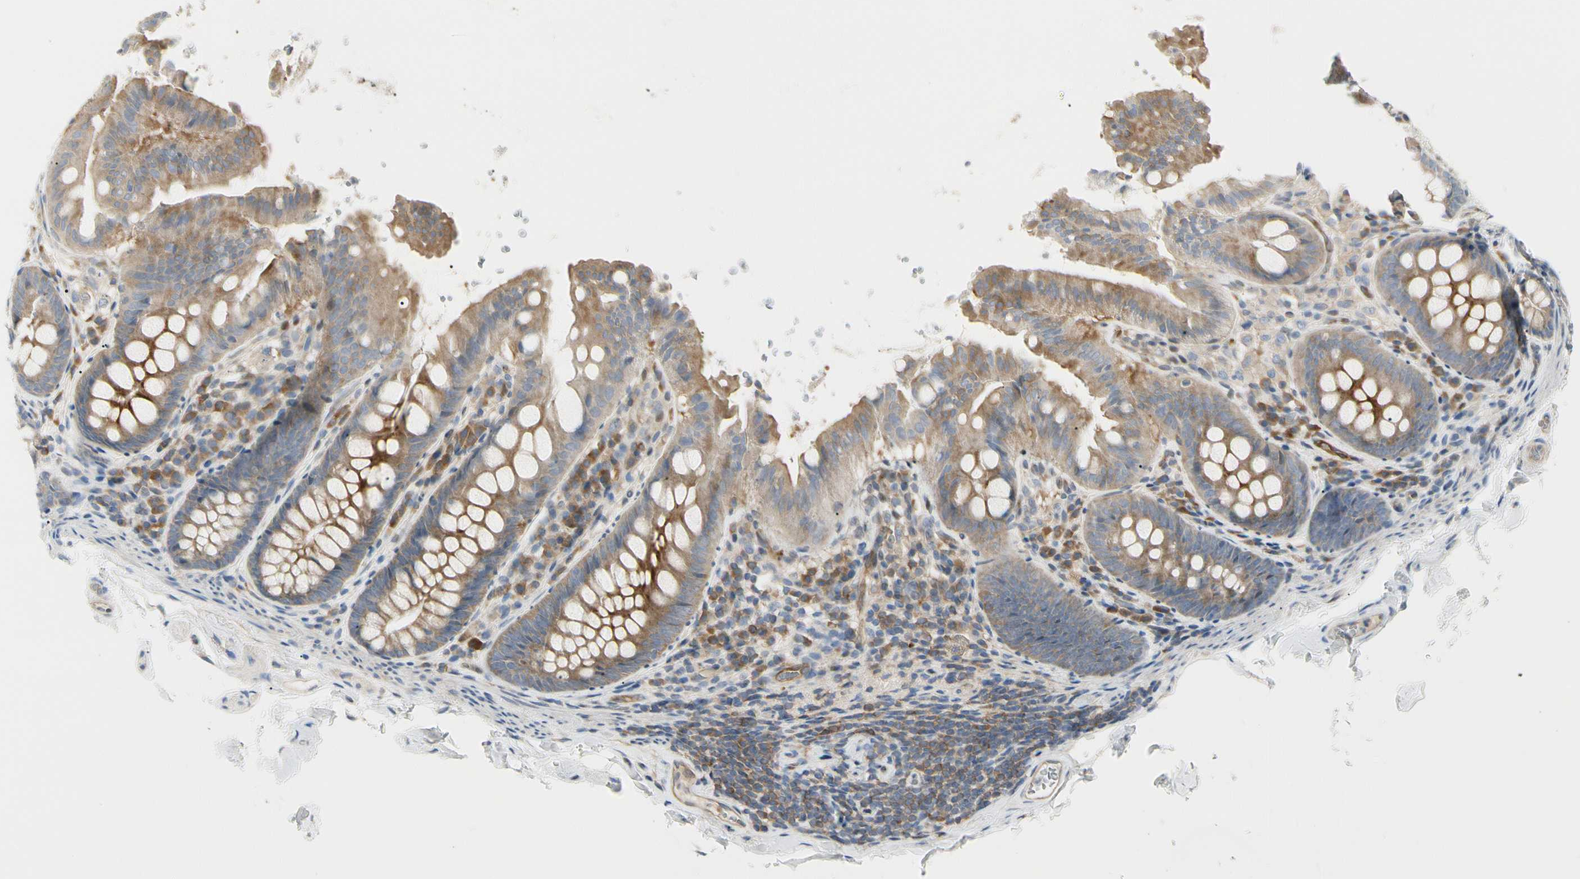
{"staining": {"intensity": "moderate", "quantity": ">75%", "location": "cytoplasmic/membranous"}, "tissue": "colon", "cell_type": "Endothelial cells", "image_type": "normal", "snomed": [{"axis": "morphology", "description": "Normal tissue, NOS"}, {"axis": "topography", "description": "Colon"}], "caption": "High-magnification brightfield microscopy of unremarkable colon stained with DAB (3,3'-diaminobenzidine) (brown) and counterstained with hematoxylin (blue). endothelial cells exhibit moderate cytoplasmic/membranous staining is identified in about>75% of cells.", "gene": "NFKB2", "patient": {"sex": "female", "age": 61}}